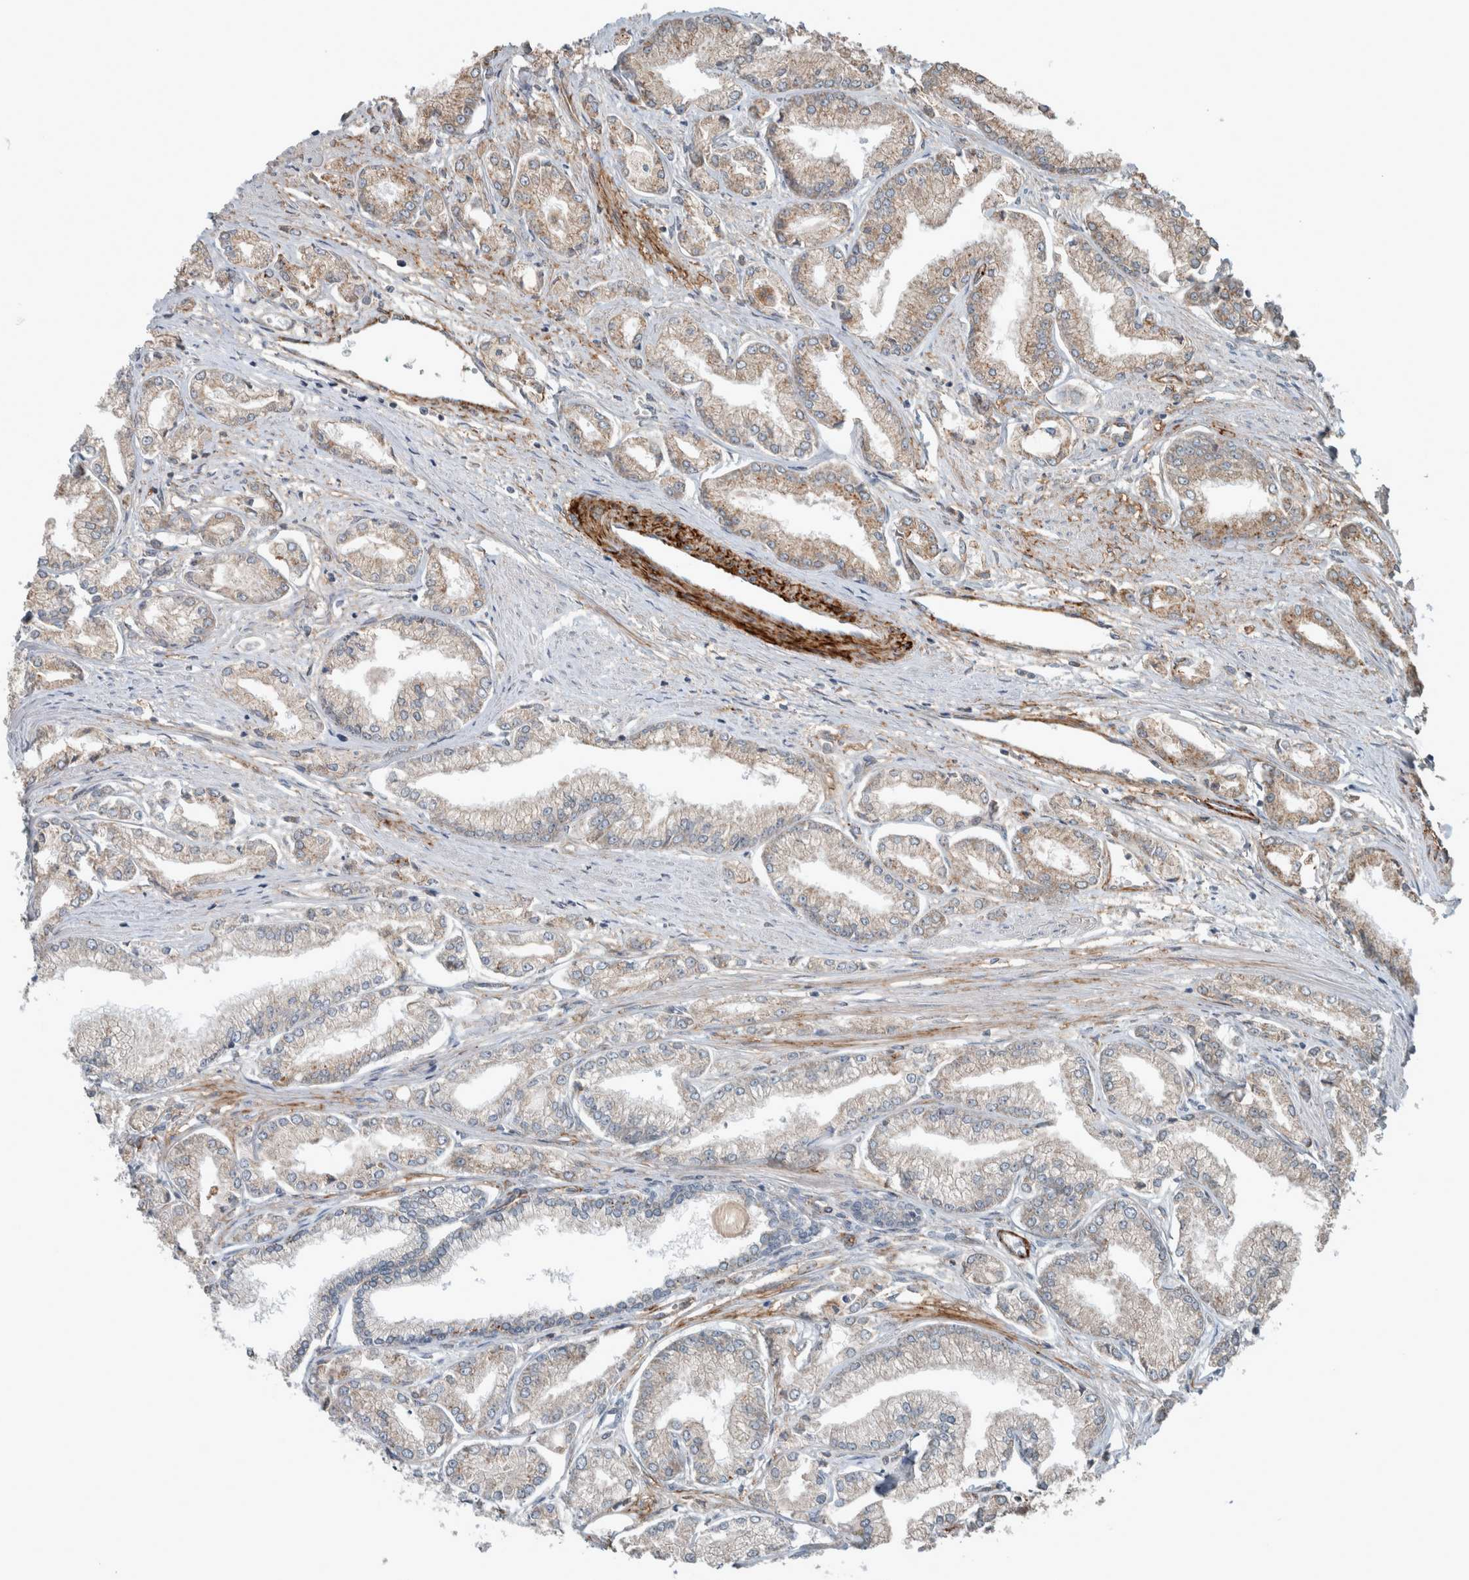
{"staining": {"intensity": "moderate", "quantity": "25%-75%", "location": "cytoplasmic/membranous"}, "tissue": "prostate cancer", "cell_type": "Tumor cells", "image_type": "cancer", "snomed": [{"axis": "morphology", "description": "Adenocarcinoma, Low grade"}, {"axis": "topography", "description": "Prostate"}], "caption": "Prostate adenocarcinoma (low-grade) was stained to show a protein in brown. There is medium levels of moderate cytoplasmic/membranous positivity in approximately 25%-75% of tumor cells.", "gene": "JADE2", "patient": {"sex": "male", "age": 52}}